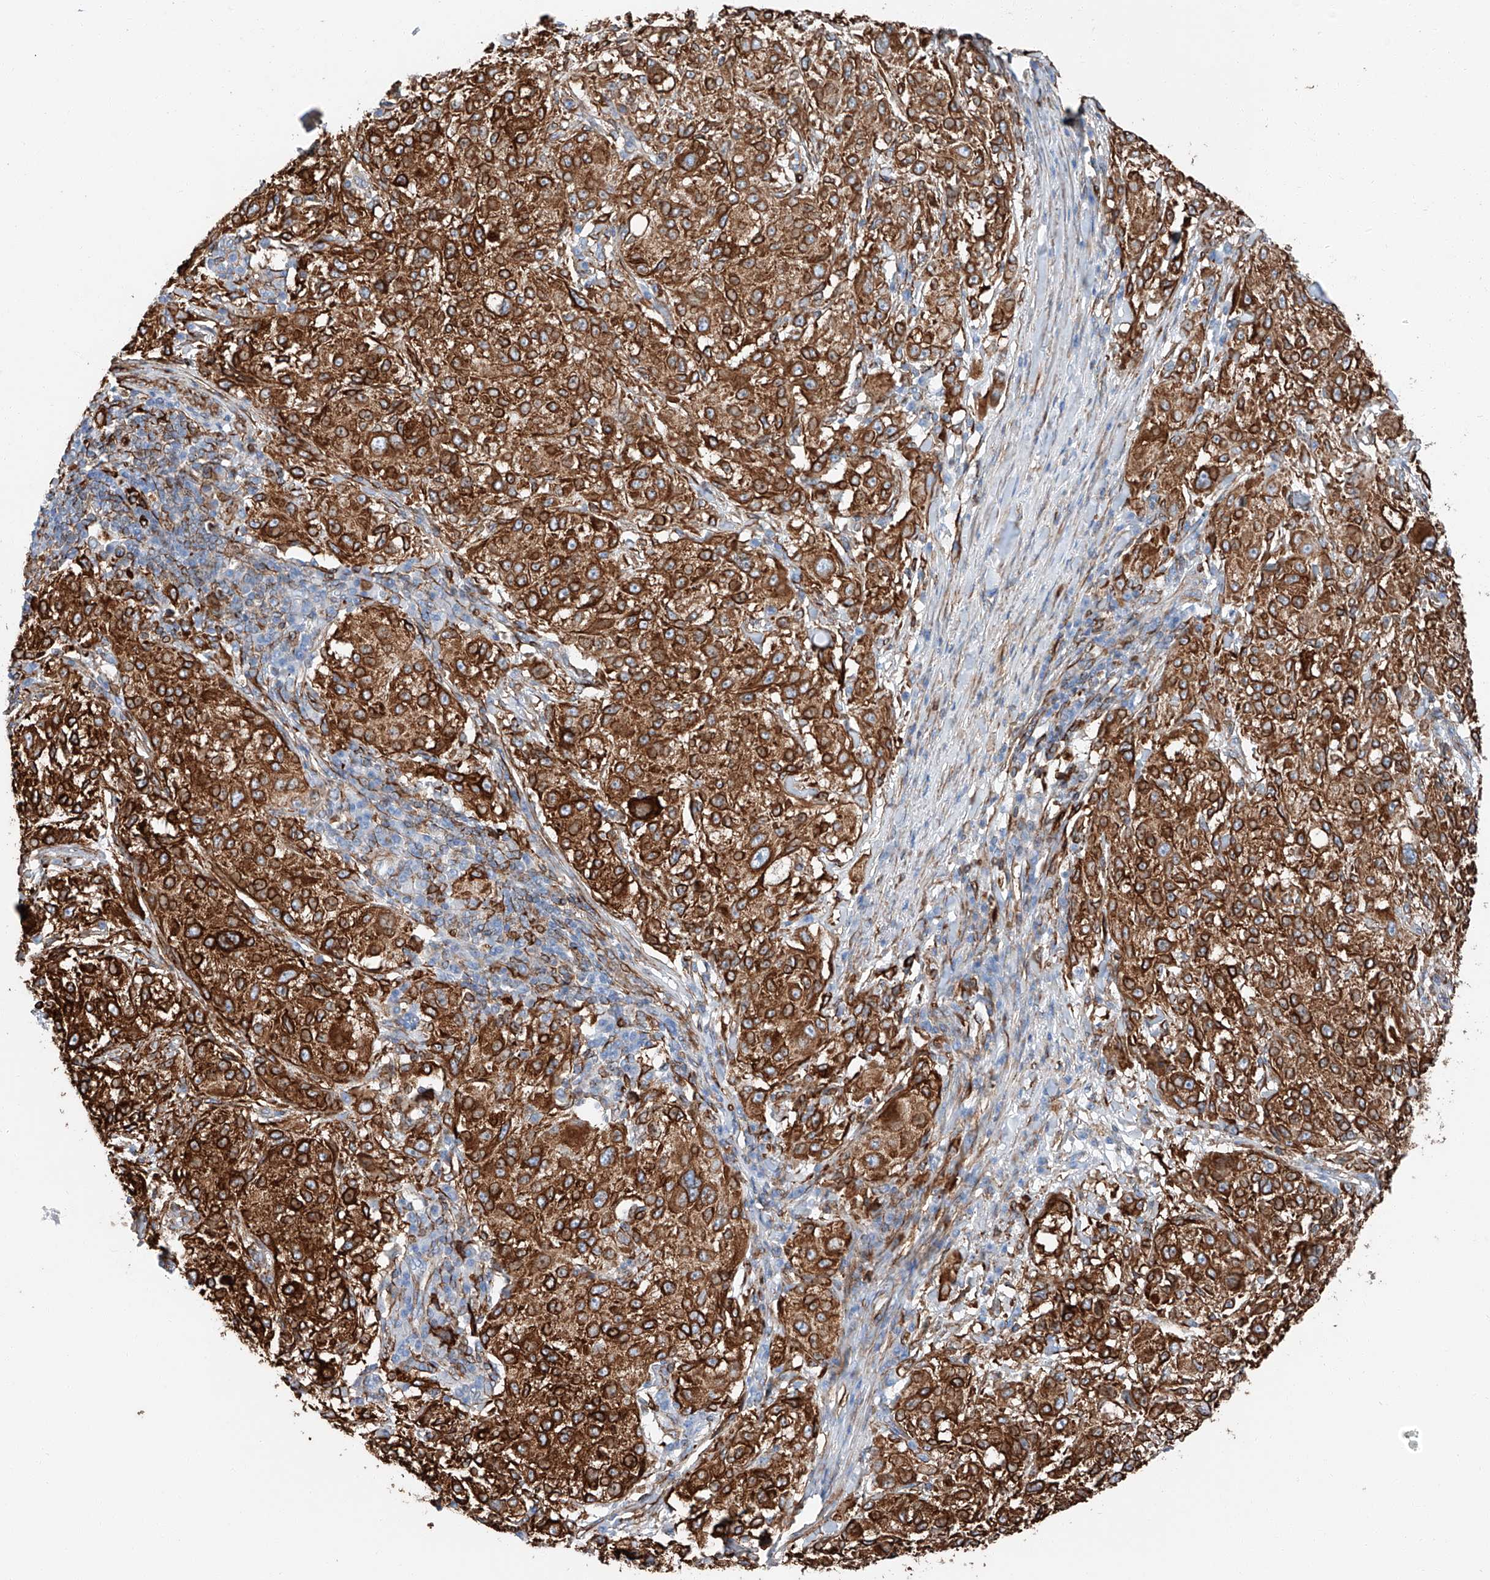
{"staining": {"intensity": "strong", "quantity": ">75%", "location": "cytoplasmic/membranous"}, "tissue": "melanoma", "cell_type": "Tumor cells", "image_type": "cancer", "snomed": [{"axis": "morphology", "description": "Necrosis, NOS"}, {"axis": "morphology", "description": "Malignant melanoma, NOS"}, {"axis": "topography", "description": "Skin"}], "caption": "Malignant melanoma stained with a protein marker exhibits strong staining in tumor cells.", "gene": "ZNF804A", "patient": {"sex": "female", "age": 87}}